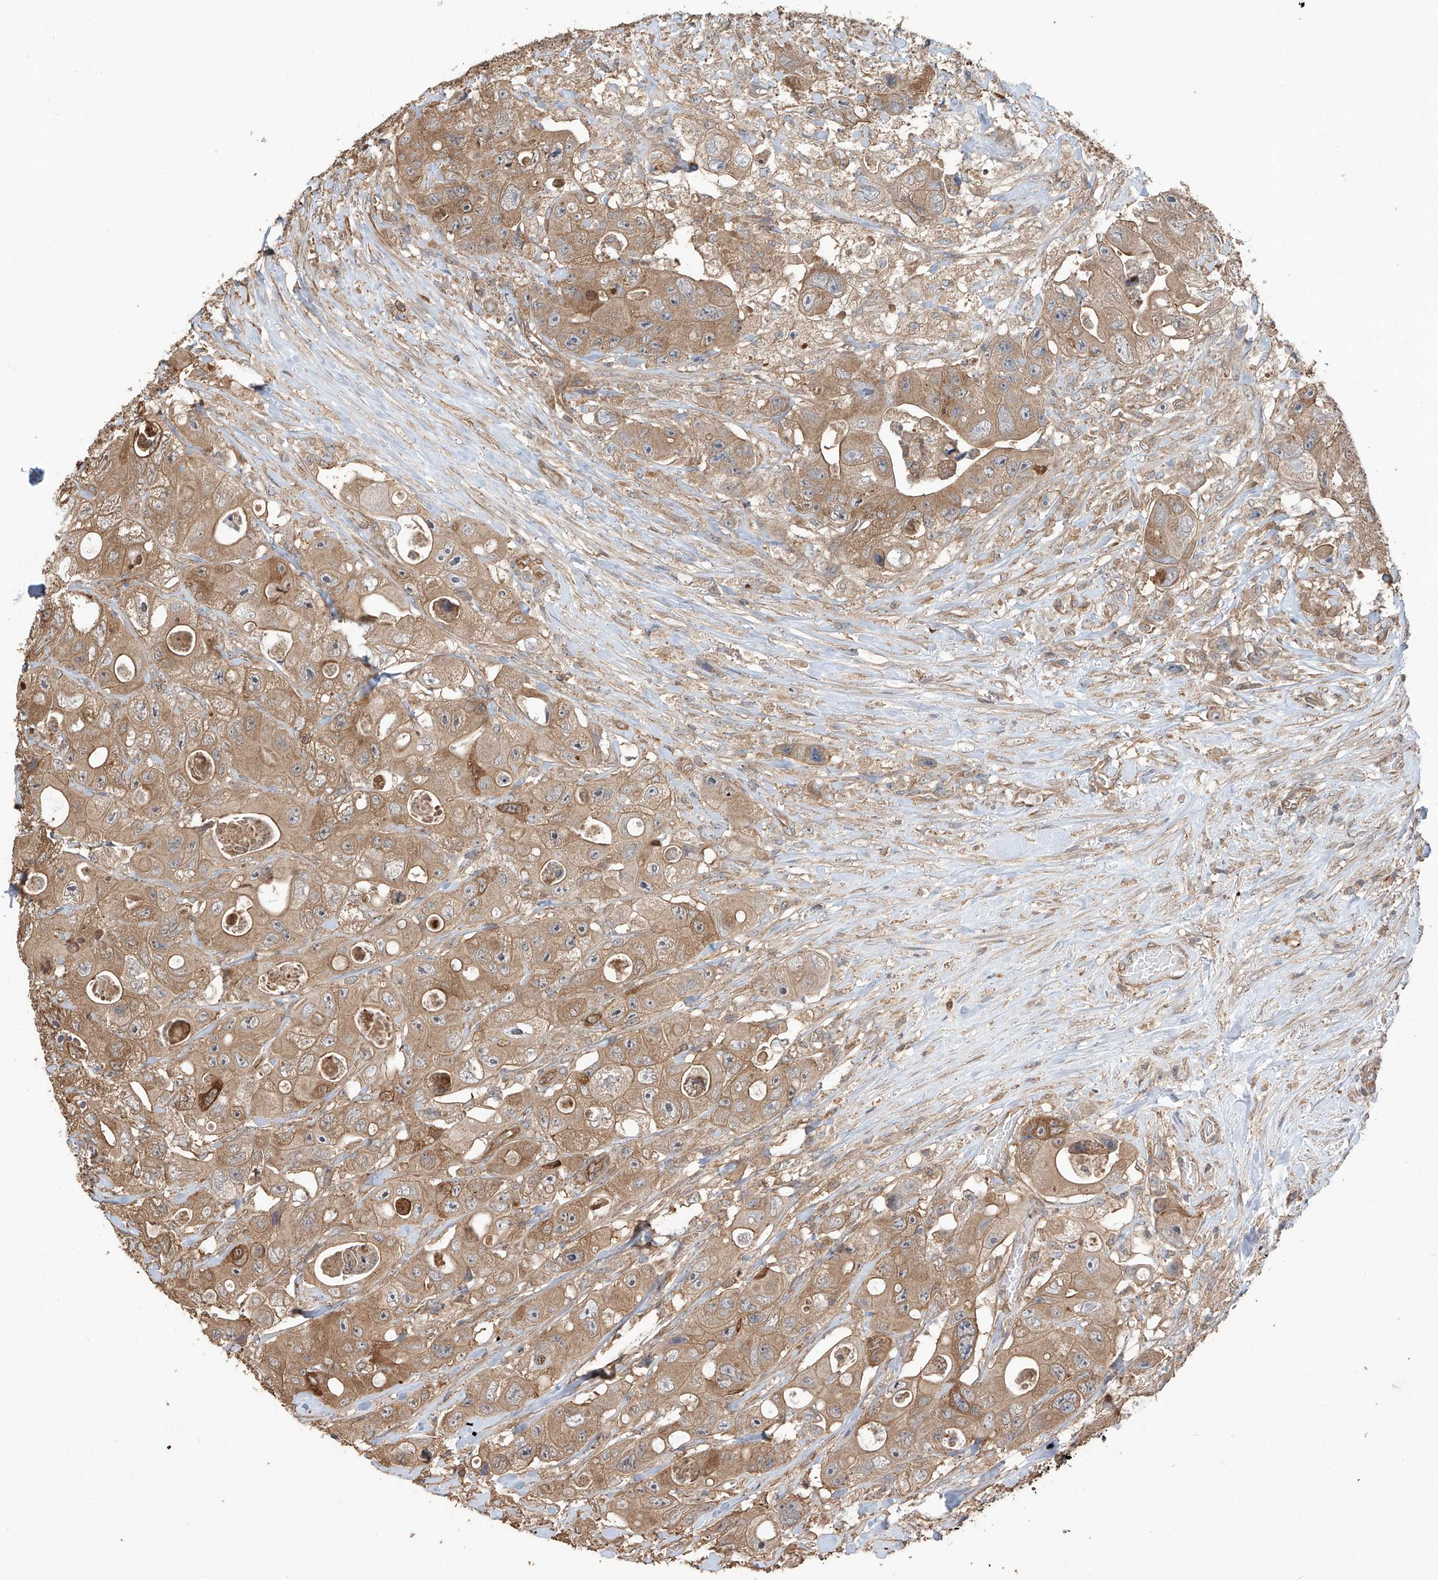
{"staining": {"intensity": "moderate", "quantity": ">75%", "location": "cytoplasmic/membranous"}, "tissue": "colorectal cancer", "cell_type": "Tumor cells", "image_type": "cancer", "snomed": [{"axis": "morphology", "description": "Adenocarcinoma, NOS"}, {"axis": "topography", "description": "Colon"}], "caption": "Immunohistochemical staining of colorectal cancer (adenocarcinoma) shows moderate cytoplasmic/membranous protein staining in about >75% of tumor cells.", "gene": "AGBL5", "patient": {"sex": "female", "age": 46}}